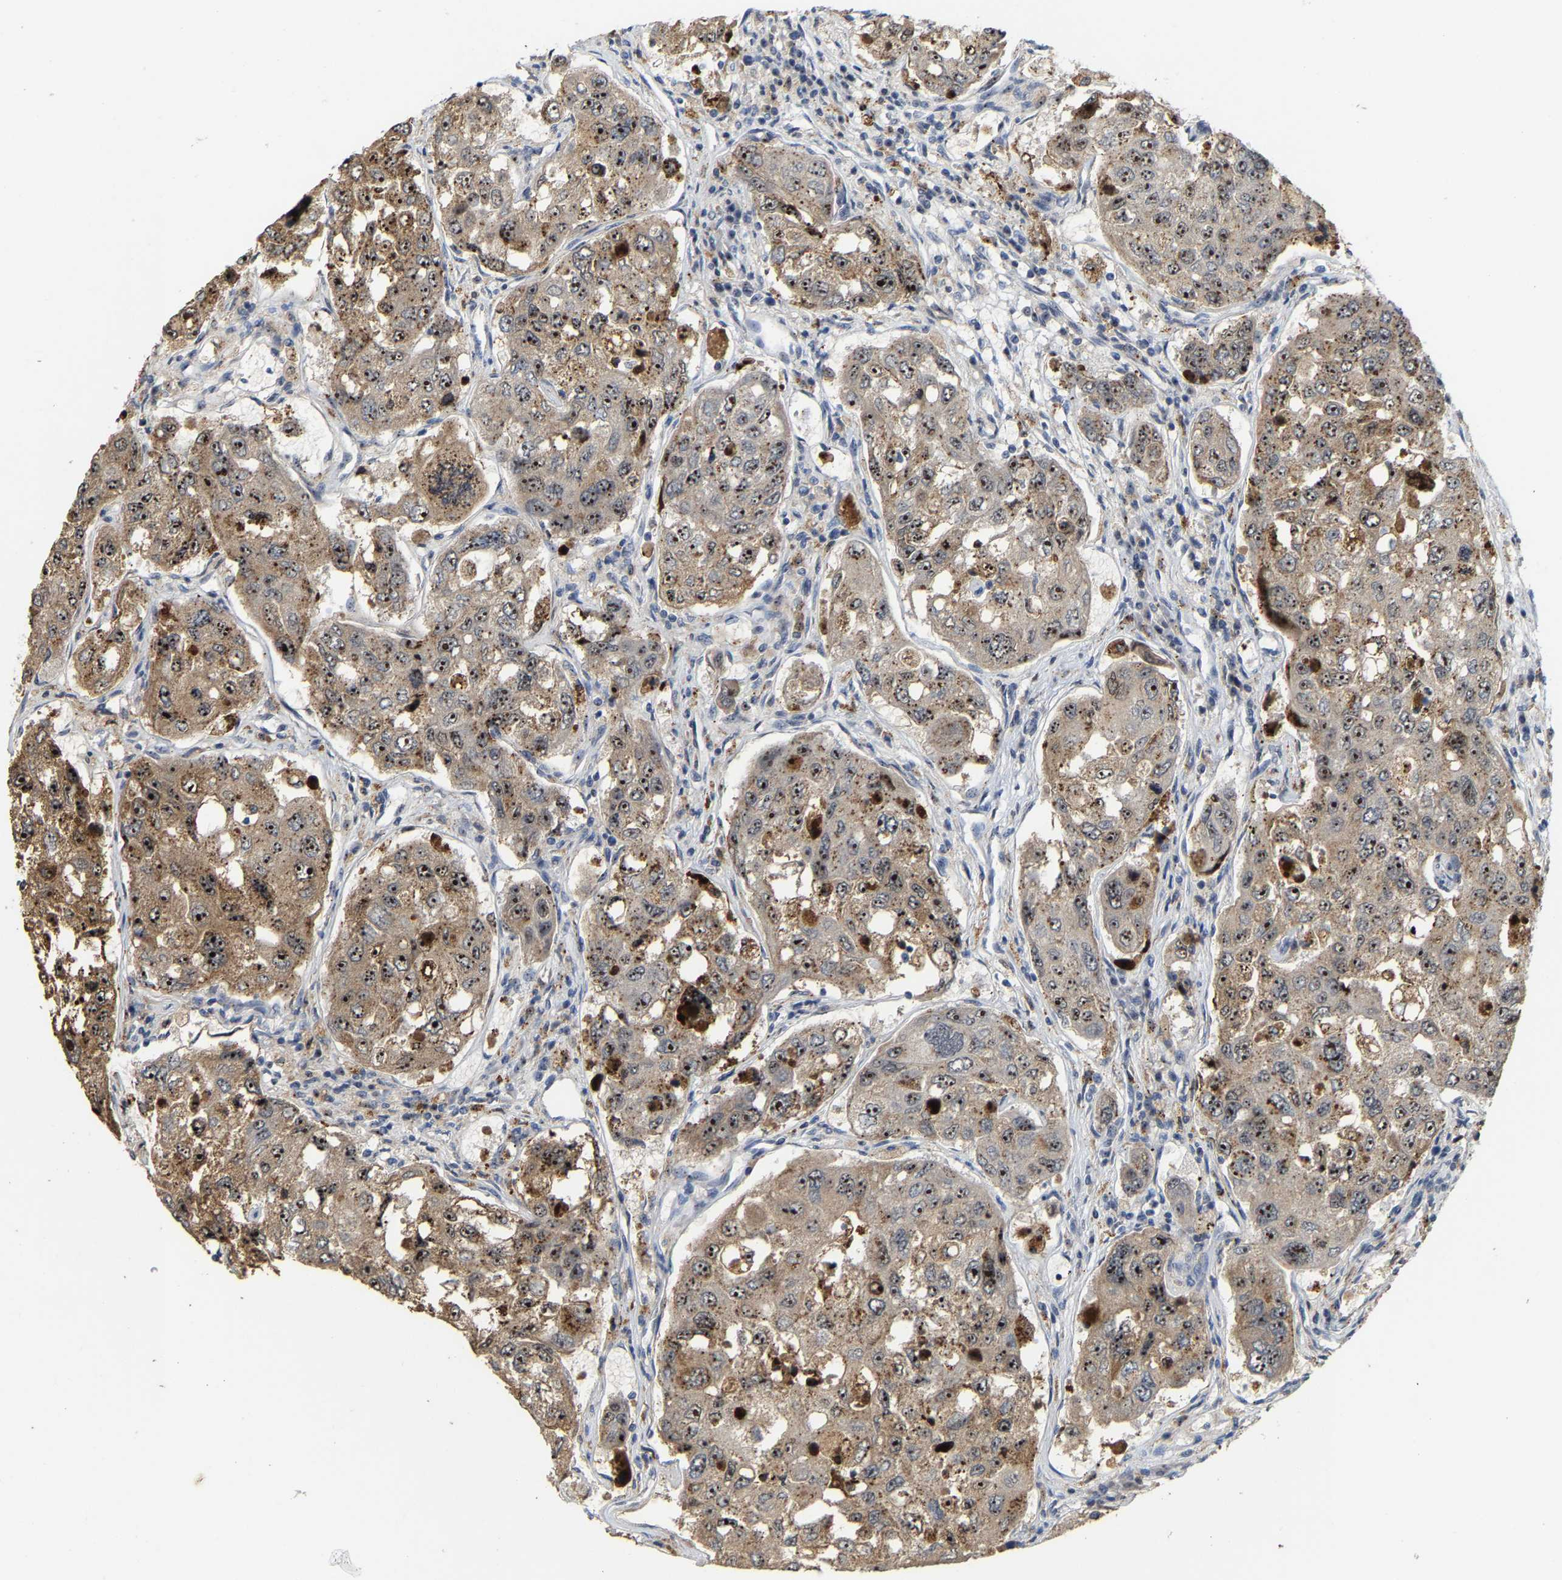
{"staining": {"intensity": "strong", "quantity": ">75%", "location": "cytoplasmic/membranous,nuclear"}, "tissue": "urothelial cancer", "cell_type": "Tumor cells", "image_type": "cancer", "snomed": [{"axis": "morphology", "description": "Urothelial carcinoma, High grade"}, {"axis": "topography", "description": "Lymph node"}, {"axis": "topography", "description": "Urinary bladder"}], "caption": "This image displays IHC staining of urothelial cancer, with high strong cytoplasmic/membranous and nuclear positivity in about >75% of tumor cells.", "gene": "NOP58", "patient": {"sex": "male", "age": 51}}